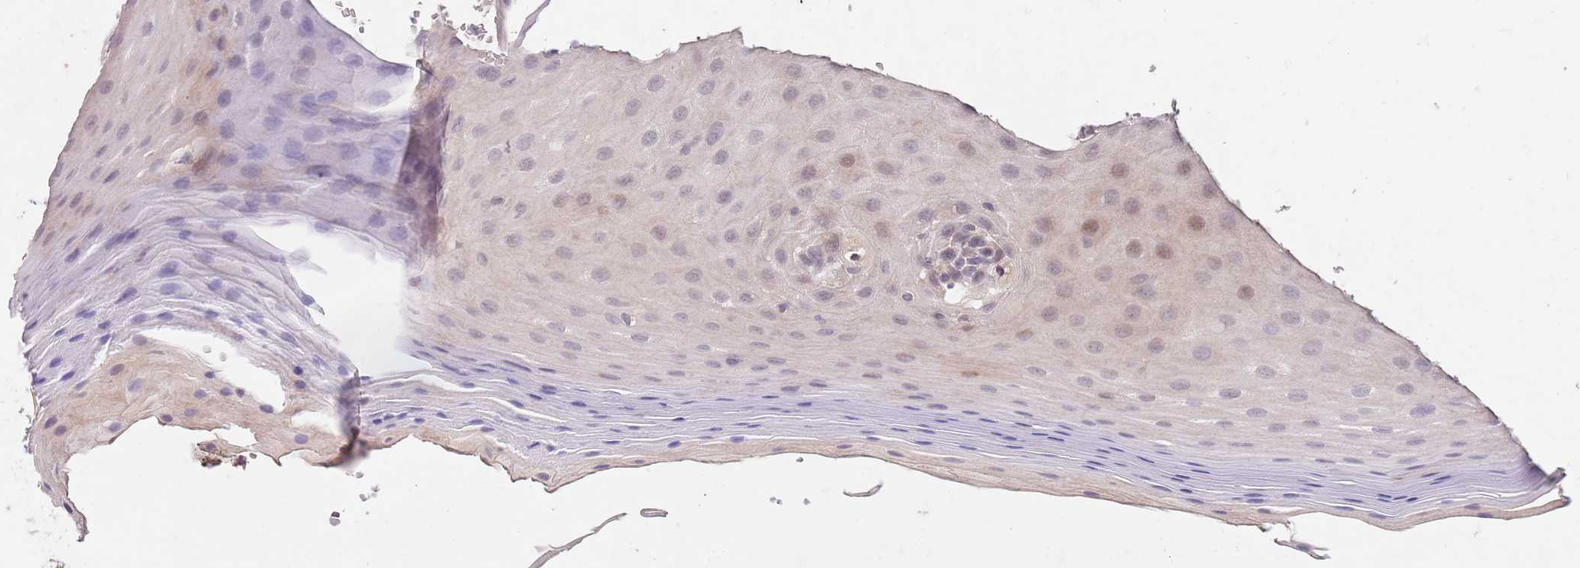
{"staining": {"intensity": "weak", "quantity": "<25%", "location": "nuclear"}, "tissue": "oral mucosa", "cell_type": "Squamous epithelial cells", "image_type": "normal", "snomed": [{"axis": "morphology", "description": "Normal tissue, NOS"}, {"axis": "topography", "description": "Oral tissue"}, {"axis": "topography", "description": "Tounge, NOS"}], "caption": "Immunohistochemical staining of unremarkable human oral mucosa shows no significant staining in squamous epithelial cells.", "gene": "NRDE2", "patient": {"sex": "male", "age": 47}}